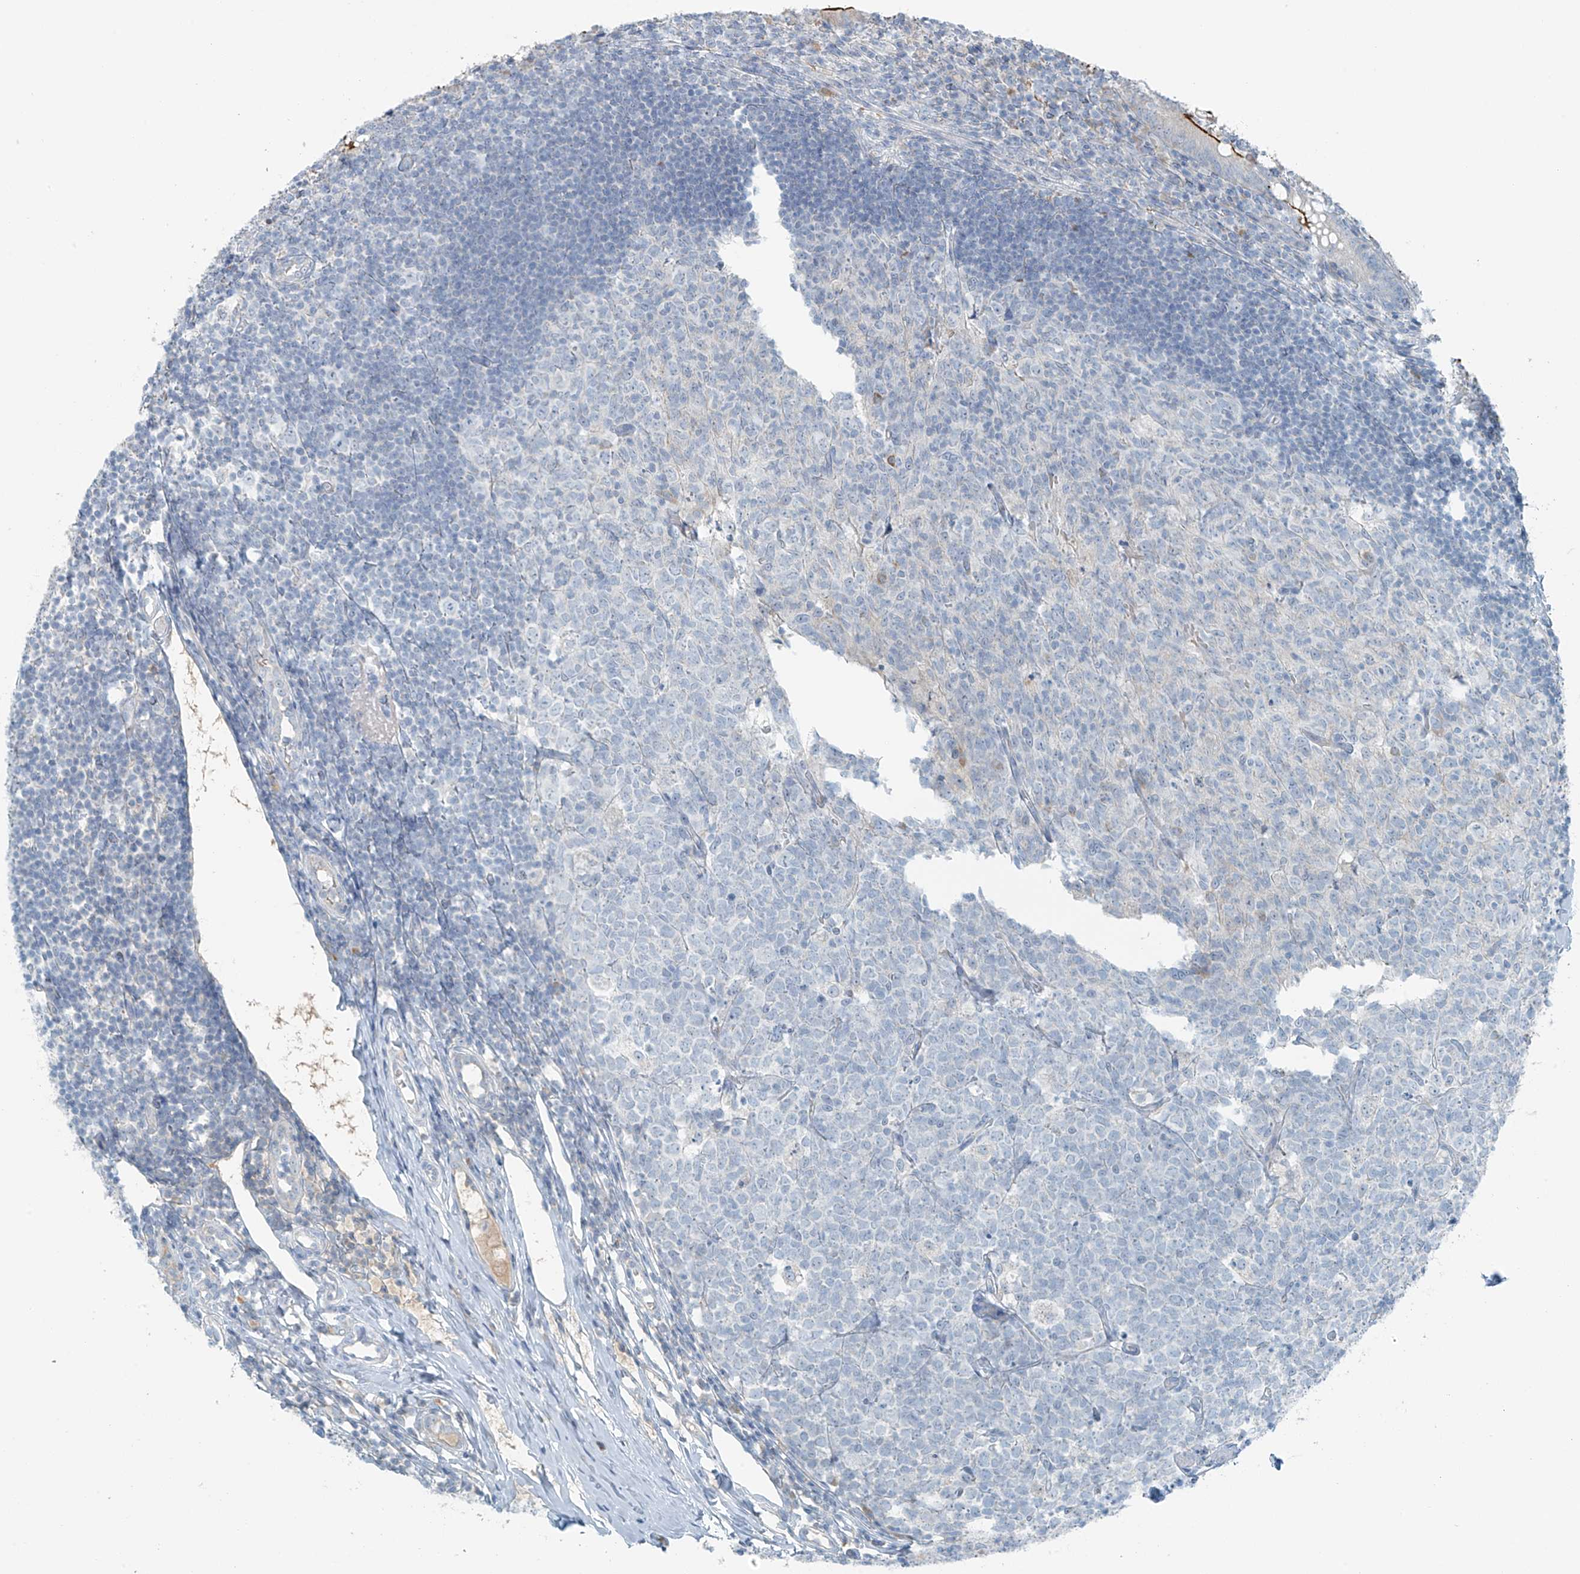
{"staining": {"intensity": "strong", "quantity": ">75%", "location": "cytoplasmic/membranous"}, "tissue": "appendix", "cell_type": "Glandular cells", "image_type": "normal", "snomed": [{"axis": "morphology", "description": "Normal tissue, NOS"}, {"axis": "topography", "description": "Appendix"}], "caption": "Immunohistochemical staining of benign human appendix shows high levels of strong cytoplasmic/membranous expression in about >75% of glandular cells.", "gene": "FAM131C", "patient": {"sex": "male", "age": 14}}